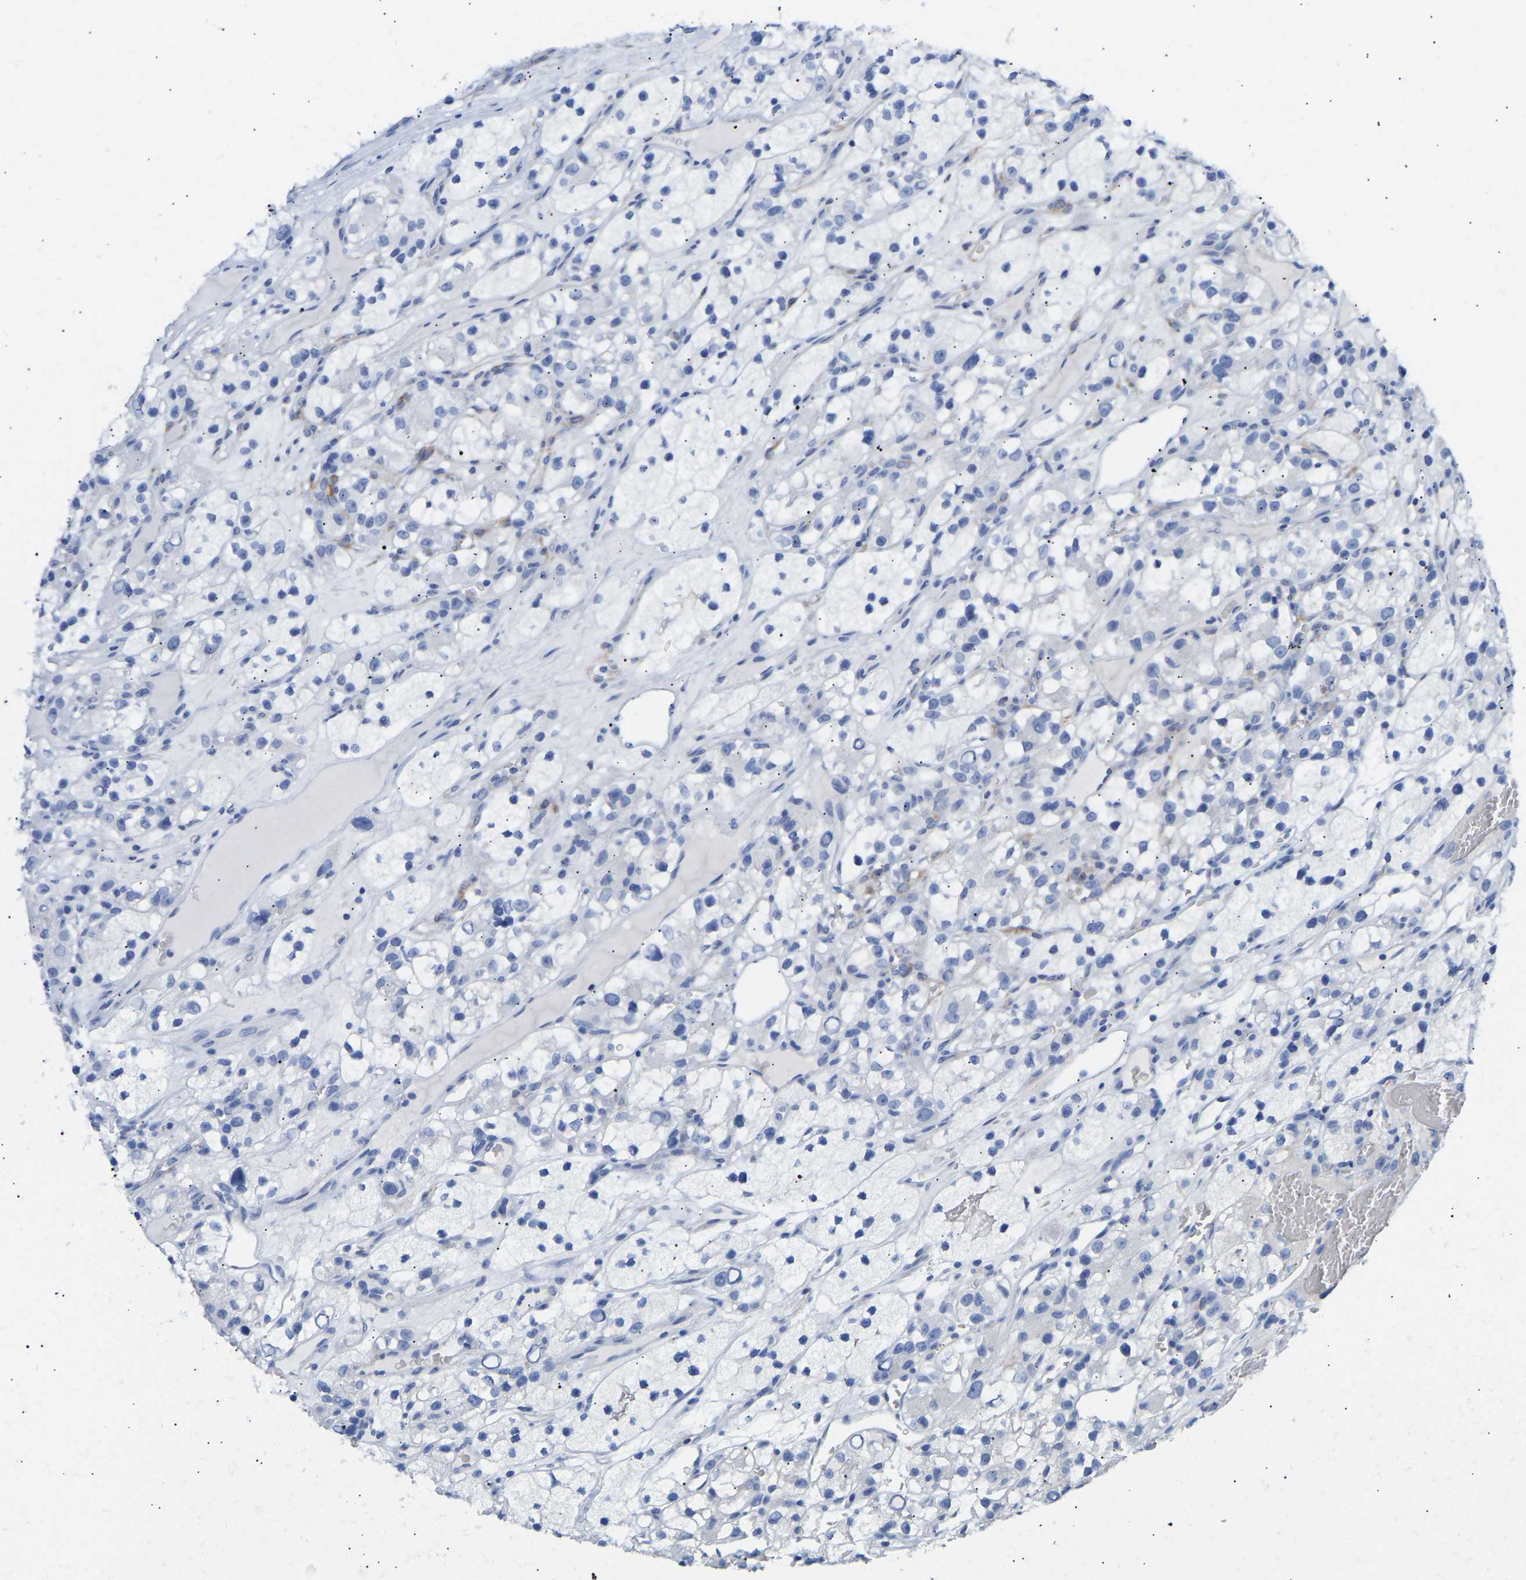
{"staining": {"intensity": "negative", "quantity": "none", "location": "none"}, "tissue": "renal cancer", "cell_type": "Tumor cells", "image_type": "cancer", "snomed": [{"axis": "morphology", "description": "Adenocarcinoma, NOS"}, {"axis": "topography", "description": "Kidney"}], "caption": "Tumor cells are negative for protein expression in human renal cancer.", "gene": "AMPH", "patient": {"sex": "female", "age": 57}}